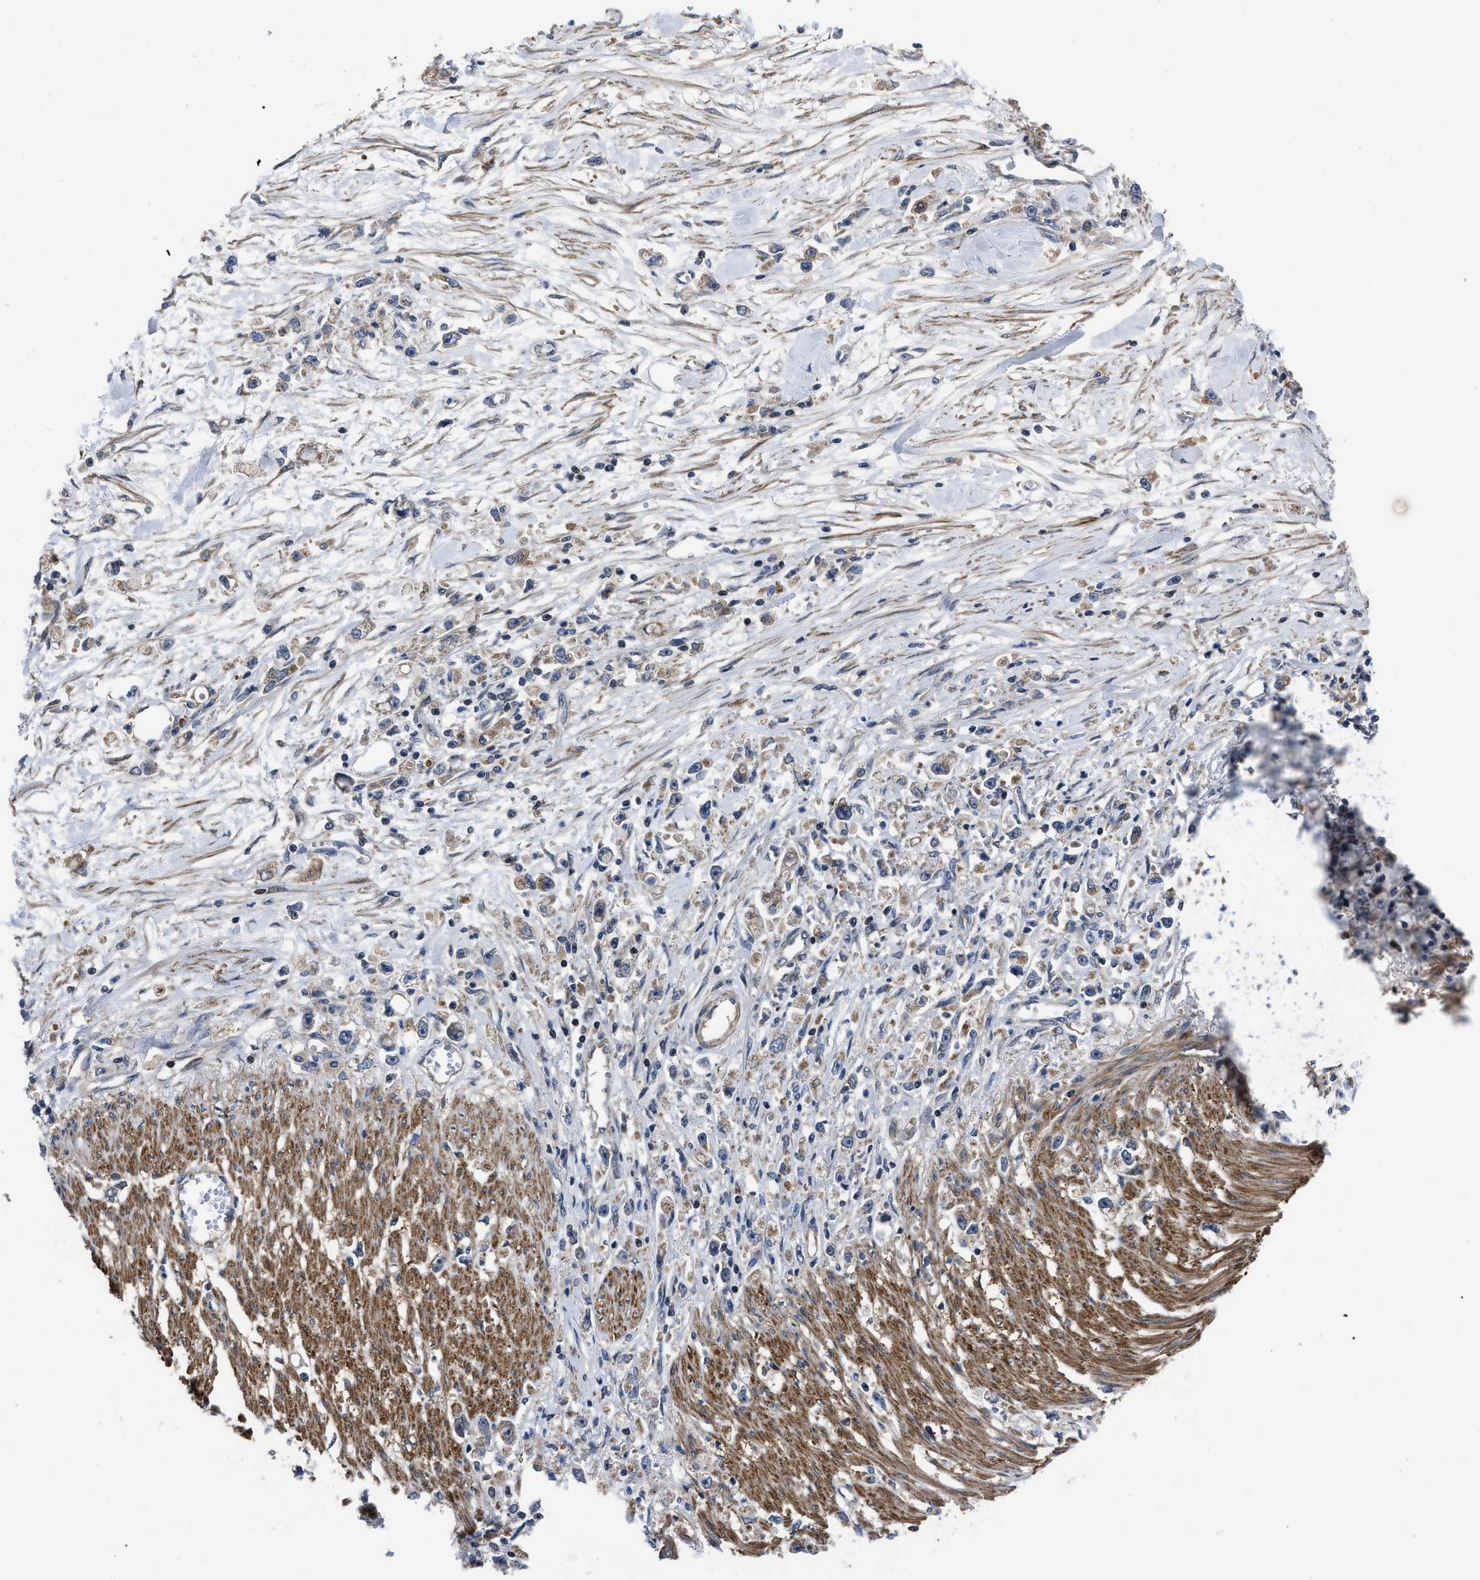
{"staining": {"intensity": "weak", "quantity": ">75%", "location": "cytoplasmic/membranous"}, "tissue": "stomach cancer", "cell_type": "Tumor cells", "image_type": "cancer", "snomed": [{"axis": "morphology", "description": "Adenocarcinoma, NOS"}, {"axis": "topography", "description": "Stomach"}], "caption": "Immunohistochemical staining of human stomach adenocarcinoma shows weak cytoplasmic/membranous protein expression in about >75% of tumor cells.", "gene": "PPWD1", "patient": {"sex": "female", "age": 59}}